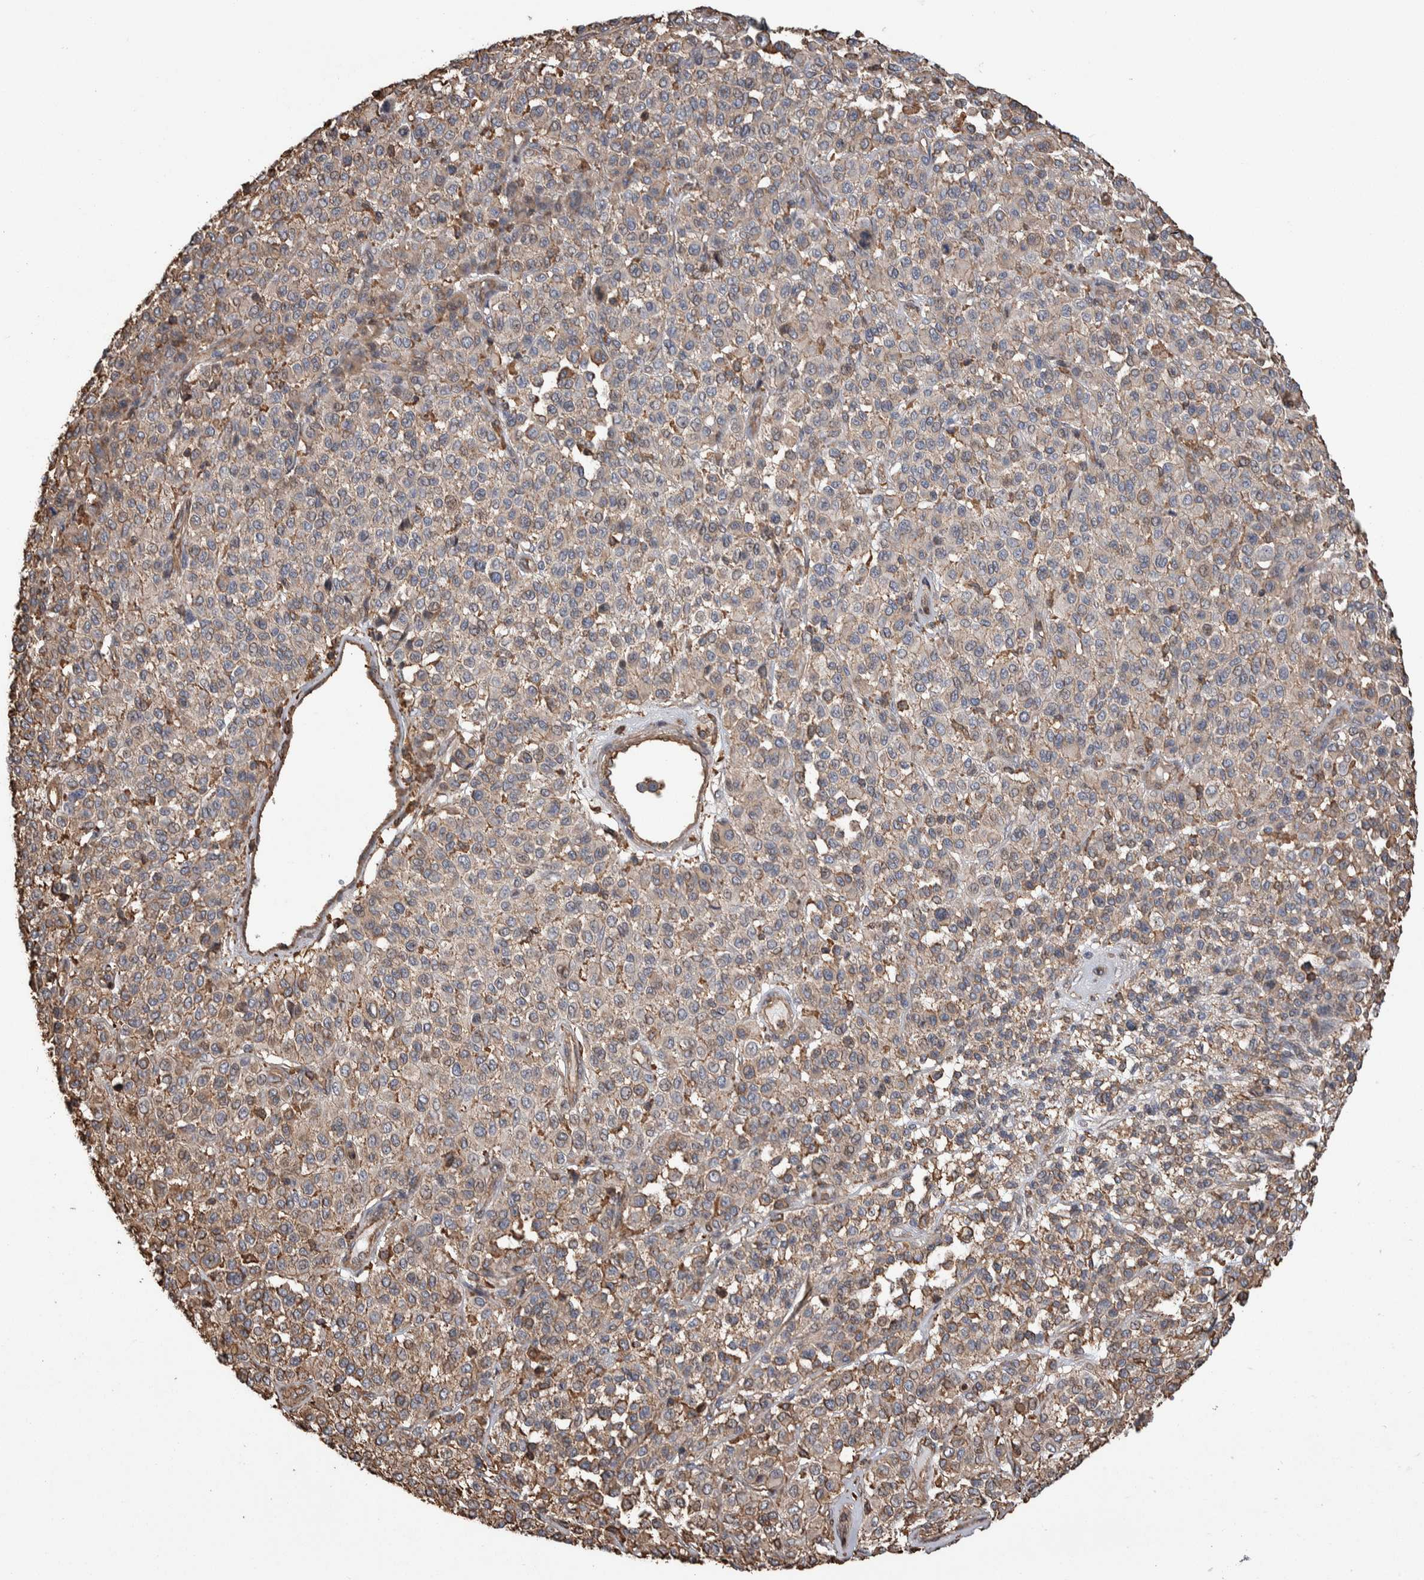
{"staining": {"intensity": "weak", "quantity": "25%-75%", "location": "cytoplasmic/membranous"}, "tissue": "melanoma", "cell_type": "Tumor cells", "image_type": "cancer", "snomed": [{"axis": "morphology", "description": "Malignant melanoma, Metastatic site"}, {"axis": "topography", "description": "Pancreas"}], "caption": "Immunohistochemical staining of human malignant melanoma (metastatic site) demonstrates weak cytoplasmic/membranous protein positivity in approximately 25%-75% of tumor cells.", "gene": "ENPP2", "patient": {"sex": "female", "age": 30}}